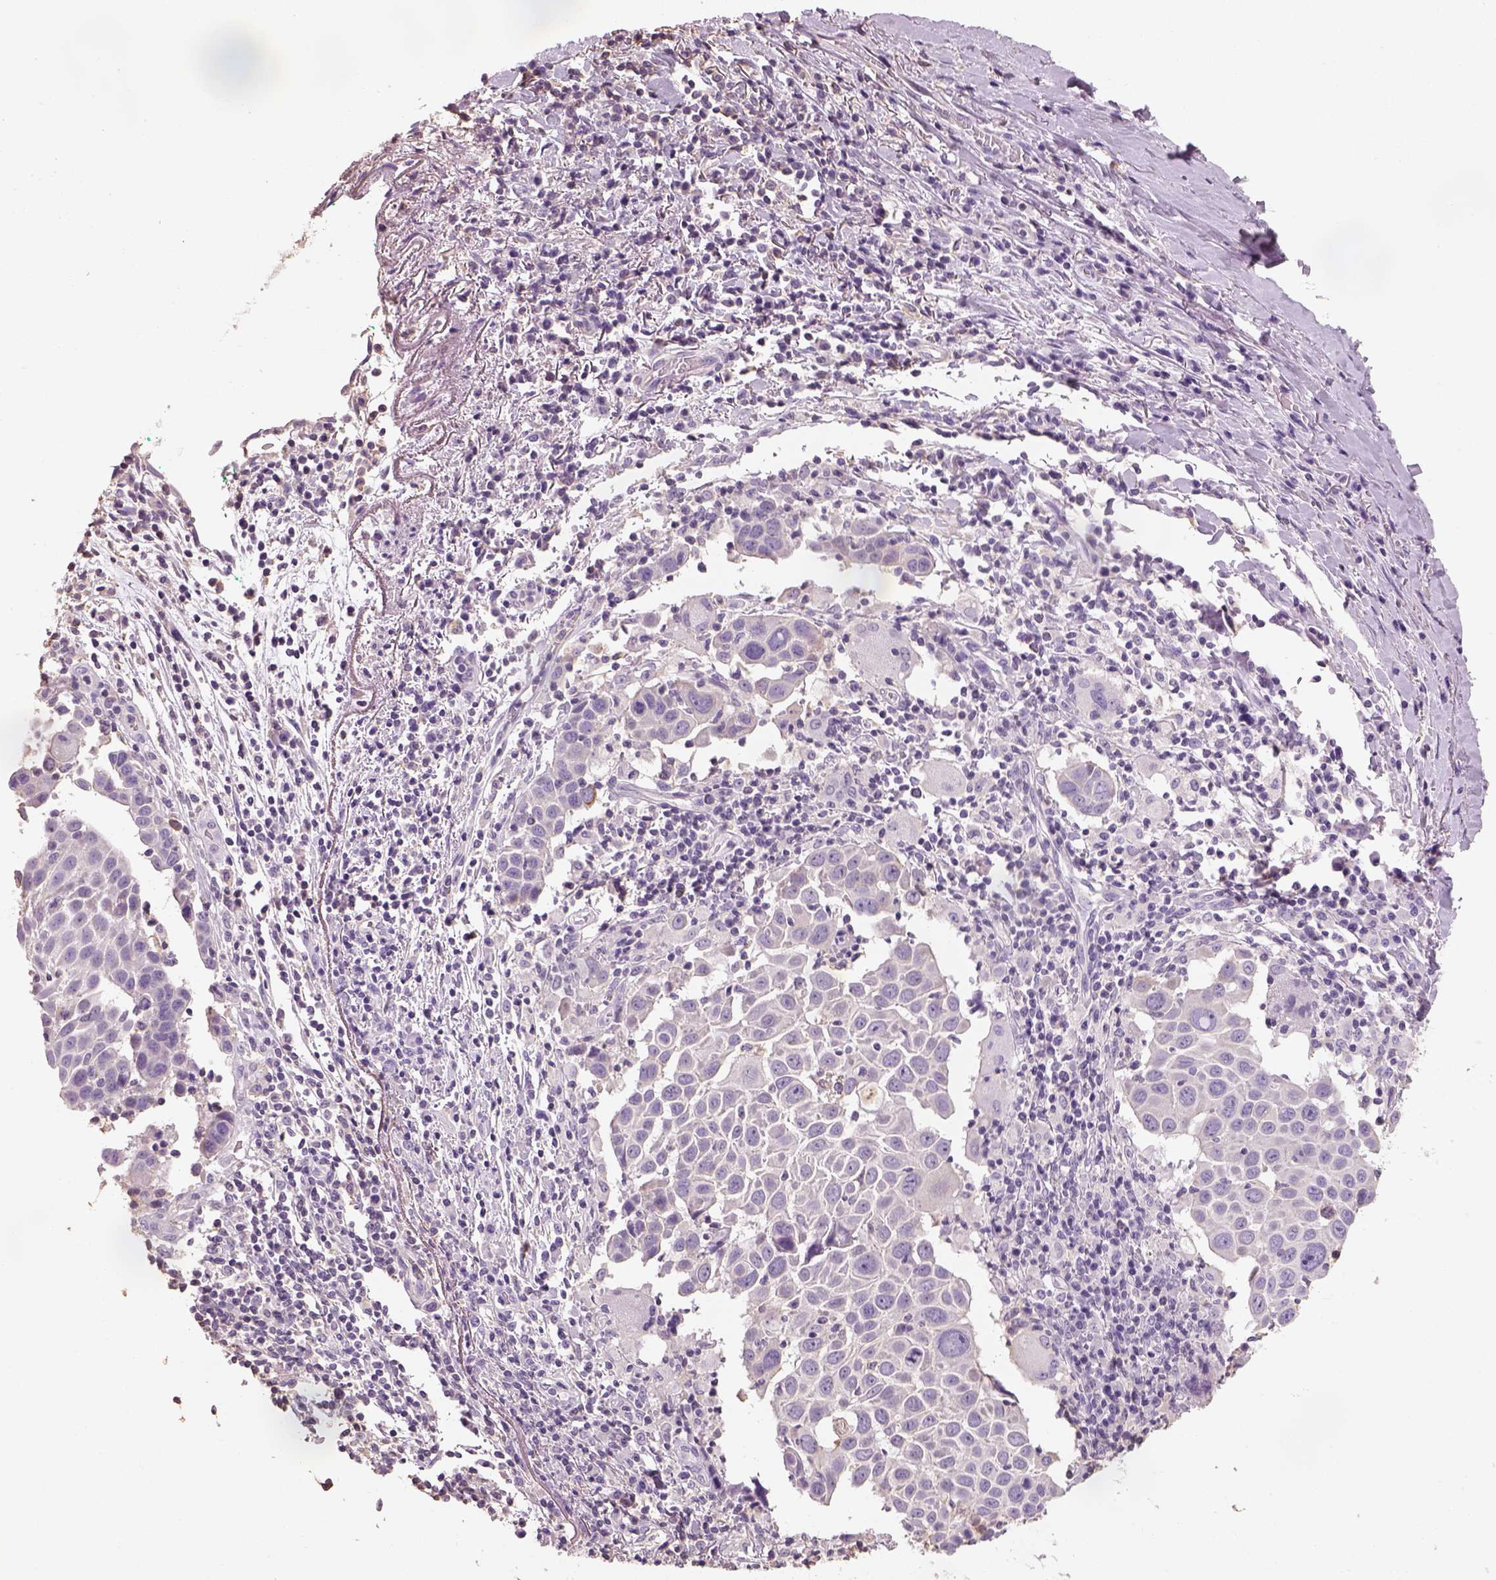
{"staining": {"intensity": "negative", "quantity": "none", "location": "none"}, "tissue": "lung cancer", "cell_type": "Tumor cells", "image_type": "cancer", "snomed": [{"axis": "morphology", "description": "Squamous cell carcinoma, NOS"}, {"axis": "topography", "description": "Lung"}], "caption": "A high-resolution photomicrograph shows immunohistochemistry staining of lung cancer, which exhibits no significant positivity in tumor cells.", "gene": "OTUD6A", "patient": {"sex": "male", "age": 57}}